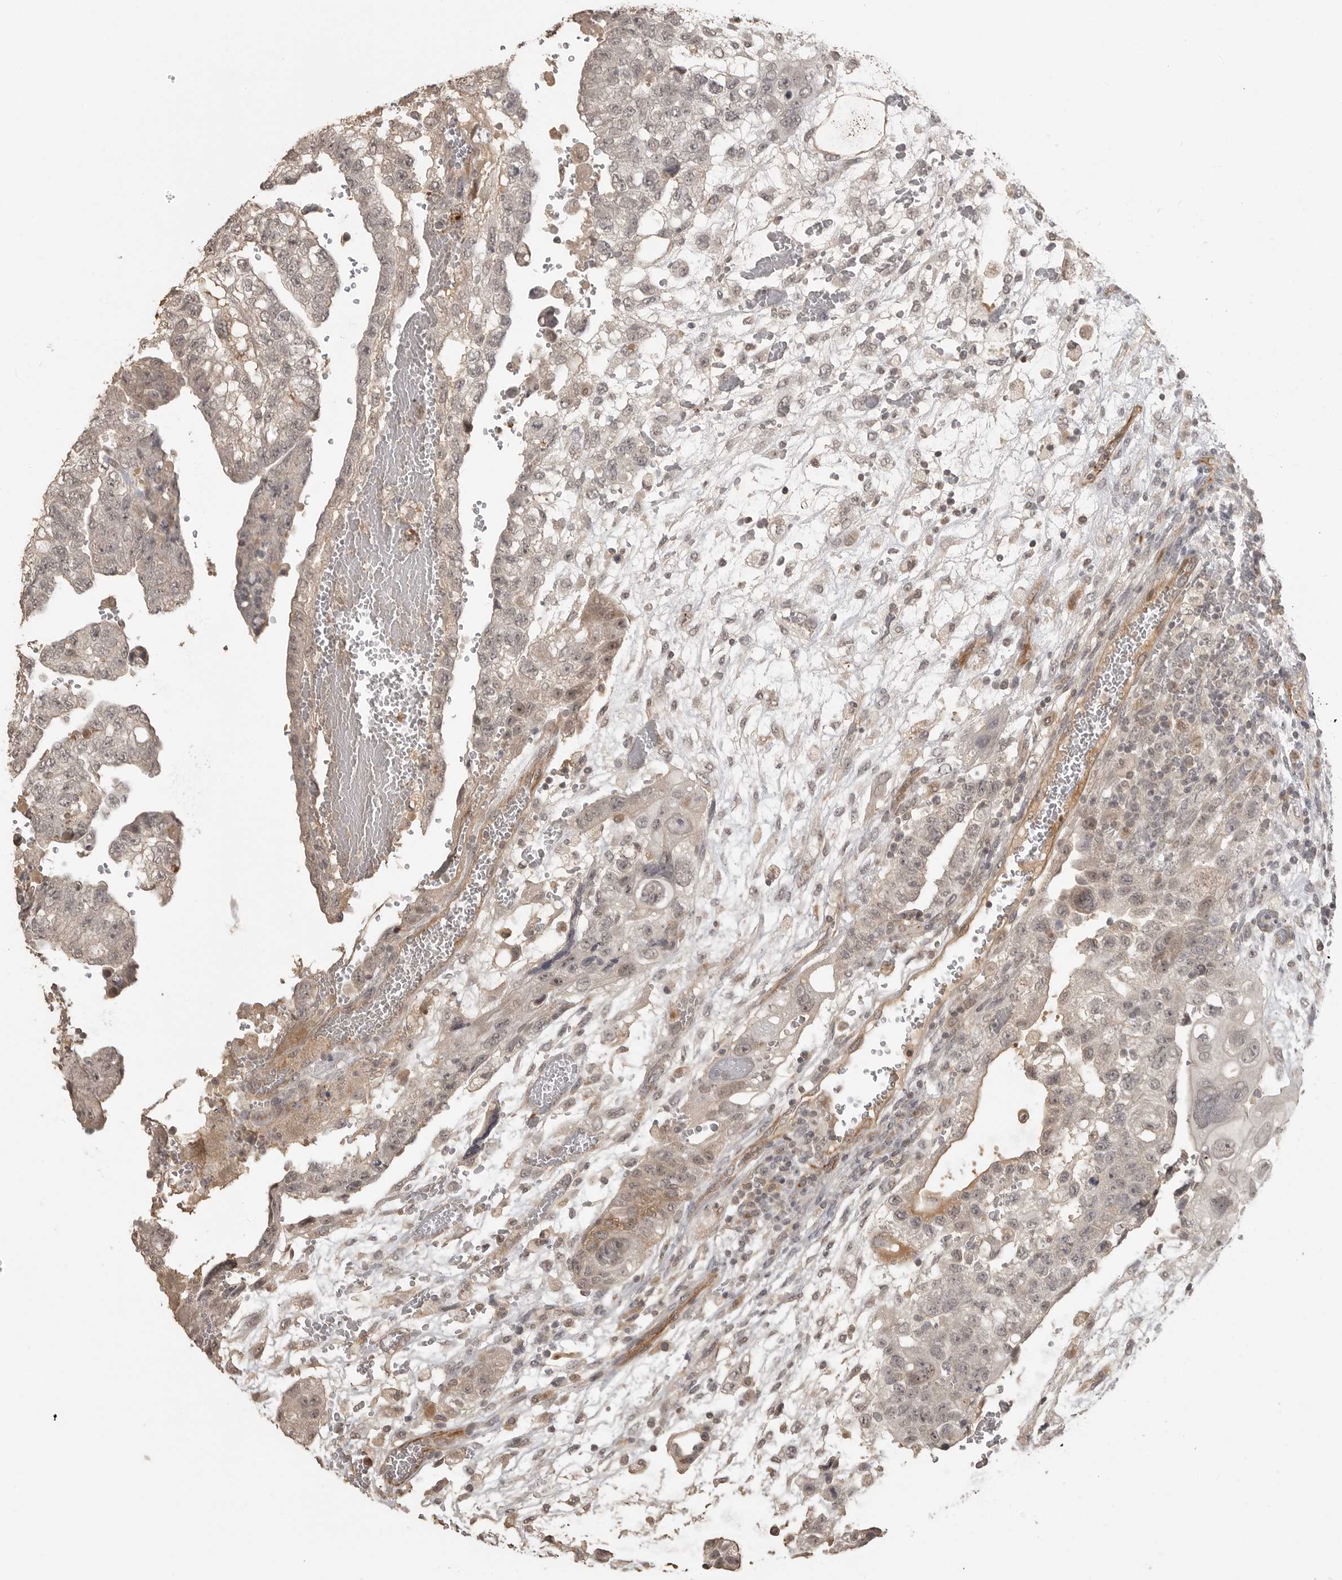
{"staining": {"intensity": "weak", "quantity": "25%-75%", "location": "cytoplasmic/membranous,nuclear"}, "tissue": "testis cancer", "cell_type": "Tumor cells", "image_type": "cancer", "snomed": [{"axis": "morphology", "description": "Carcinoma, Embryonal, NOS"}, {"axis": "topography", "description": "Testis"}], "caption": "DAB immunohistochemical staining of human testis cancer (embryonal carcinoma) reveals weak cytoplasmic/membranous and nuclear protein expression in approximately 25%-75% of tumor cells.", "gene": "SMG8", "patient": {"sex": "male", "age": 36}}